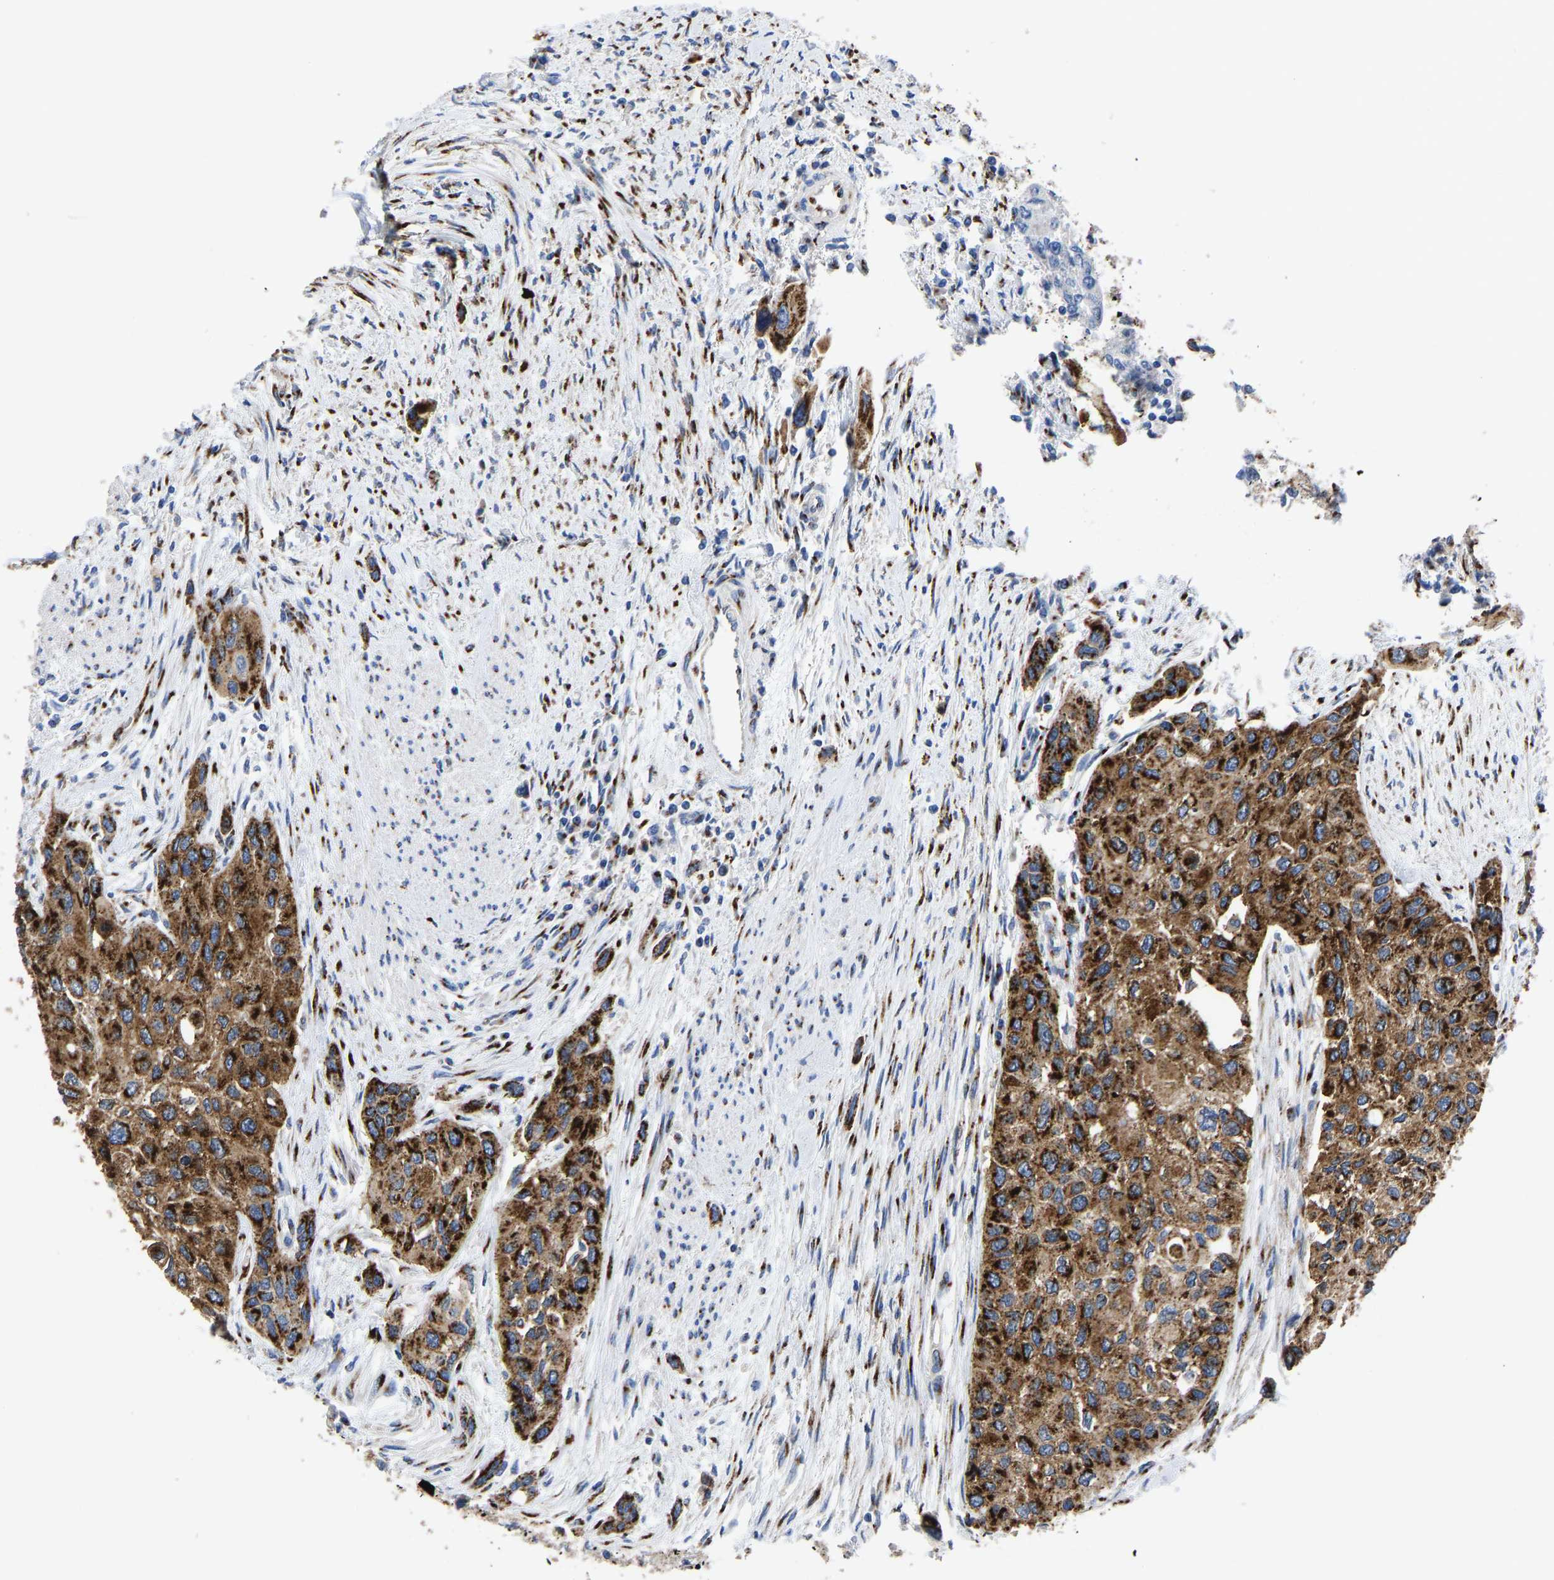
{"staining": {"intensity": "strong", "quantity": ">75%", "location": "cytoplasmic/membranous"}, "tissue": "urothelial cancer", "cell_type": "Tumor cells", "image_type": "cancer", "snomed": [{"axis": "morphology", "description": "Urothelial carcinoma, High grade"}, {"axis": "topography", "description": "Urinary bladder"}], "caption": "Urothelial cancer stained with DAB immunohistochemistry reveals high levels of strong cytoplasmic/membranous positivity in about >75% of tumor cells.", "gene": "TMEM87A", "patient": {"sex": "female", "age": 56}}